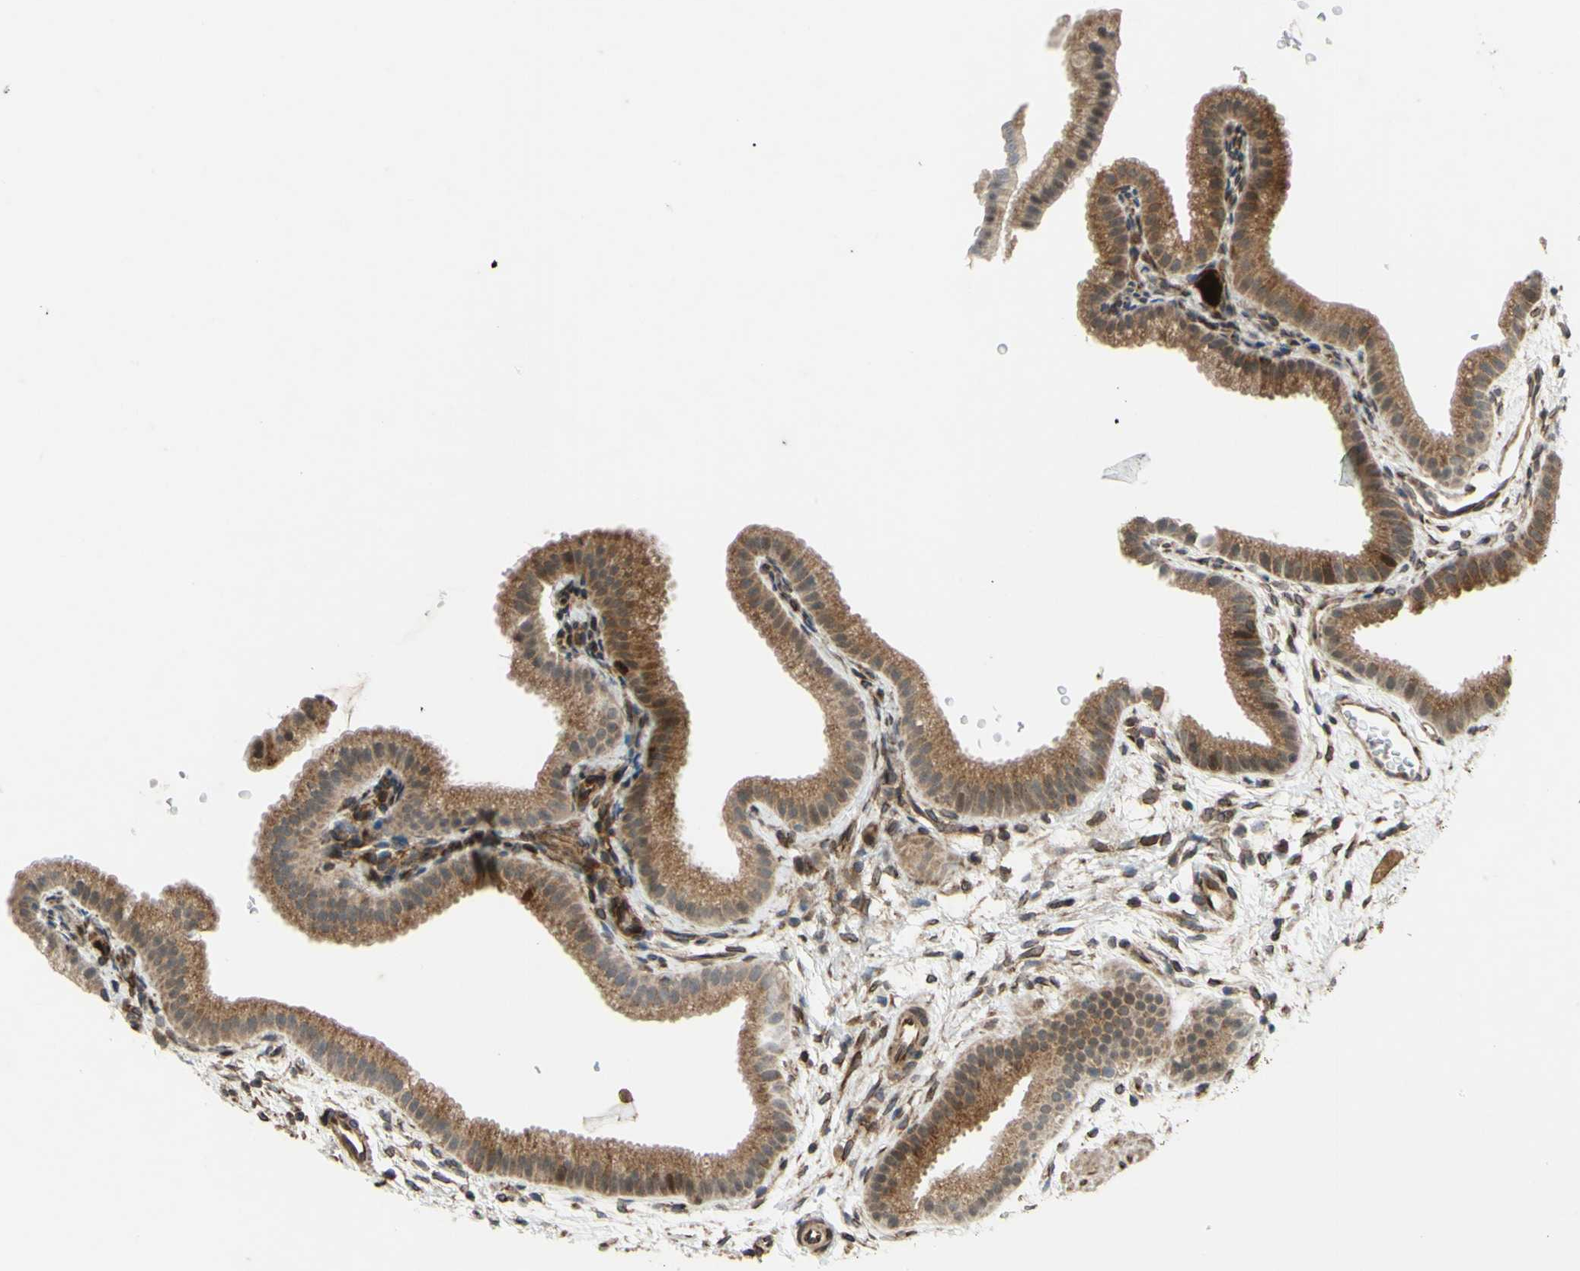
{"staining": {"intensity": "moderate", "quantity": ">75%", "location": "cytoplasmic/membranous"}, "tissue": "gallbladder", "cell_type": "Glandular cells", "image_type": "normal", "snomed": [{"axis": "morphology", "description": "Normal tissue, NOS"}, {"axis": "topography", "description": "Gallbladder"}], "caption": "Brown immunohistochemical staining in unremarkable gallbladder shows moderate cytoplasmic/membranous expression in about >75% of glandular cells.", "gene": "PRAF2", "patient": {"sex": "female", "age": 64}}